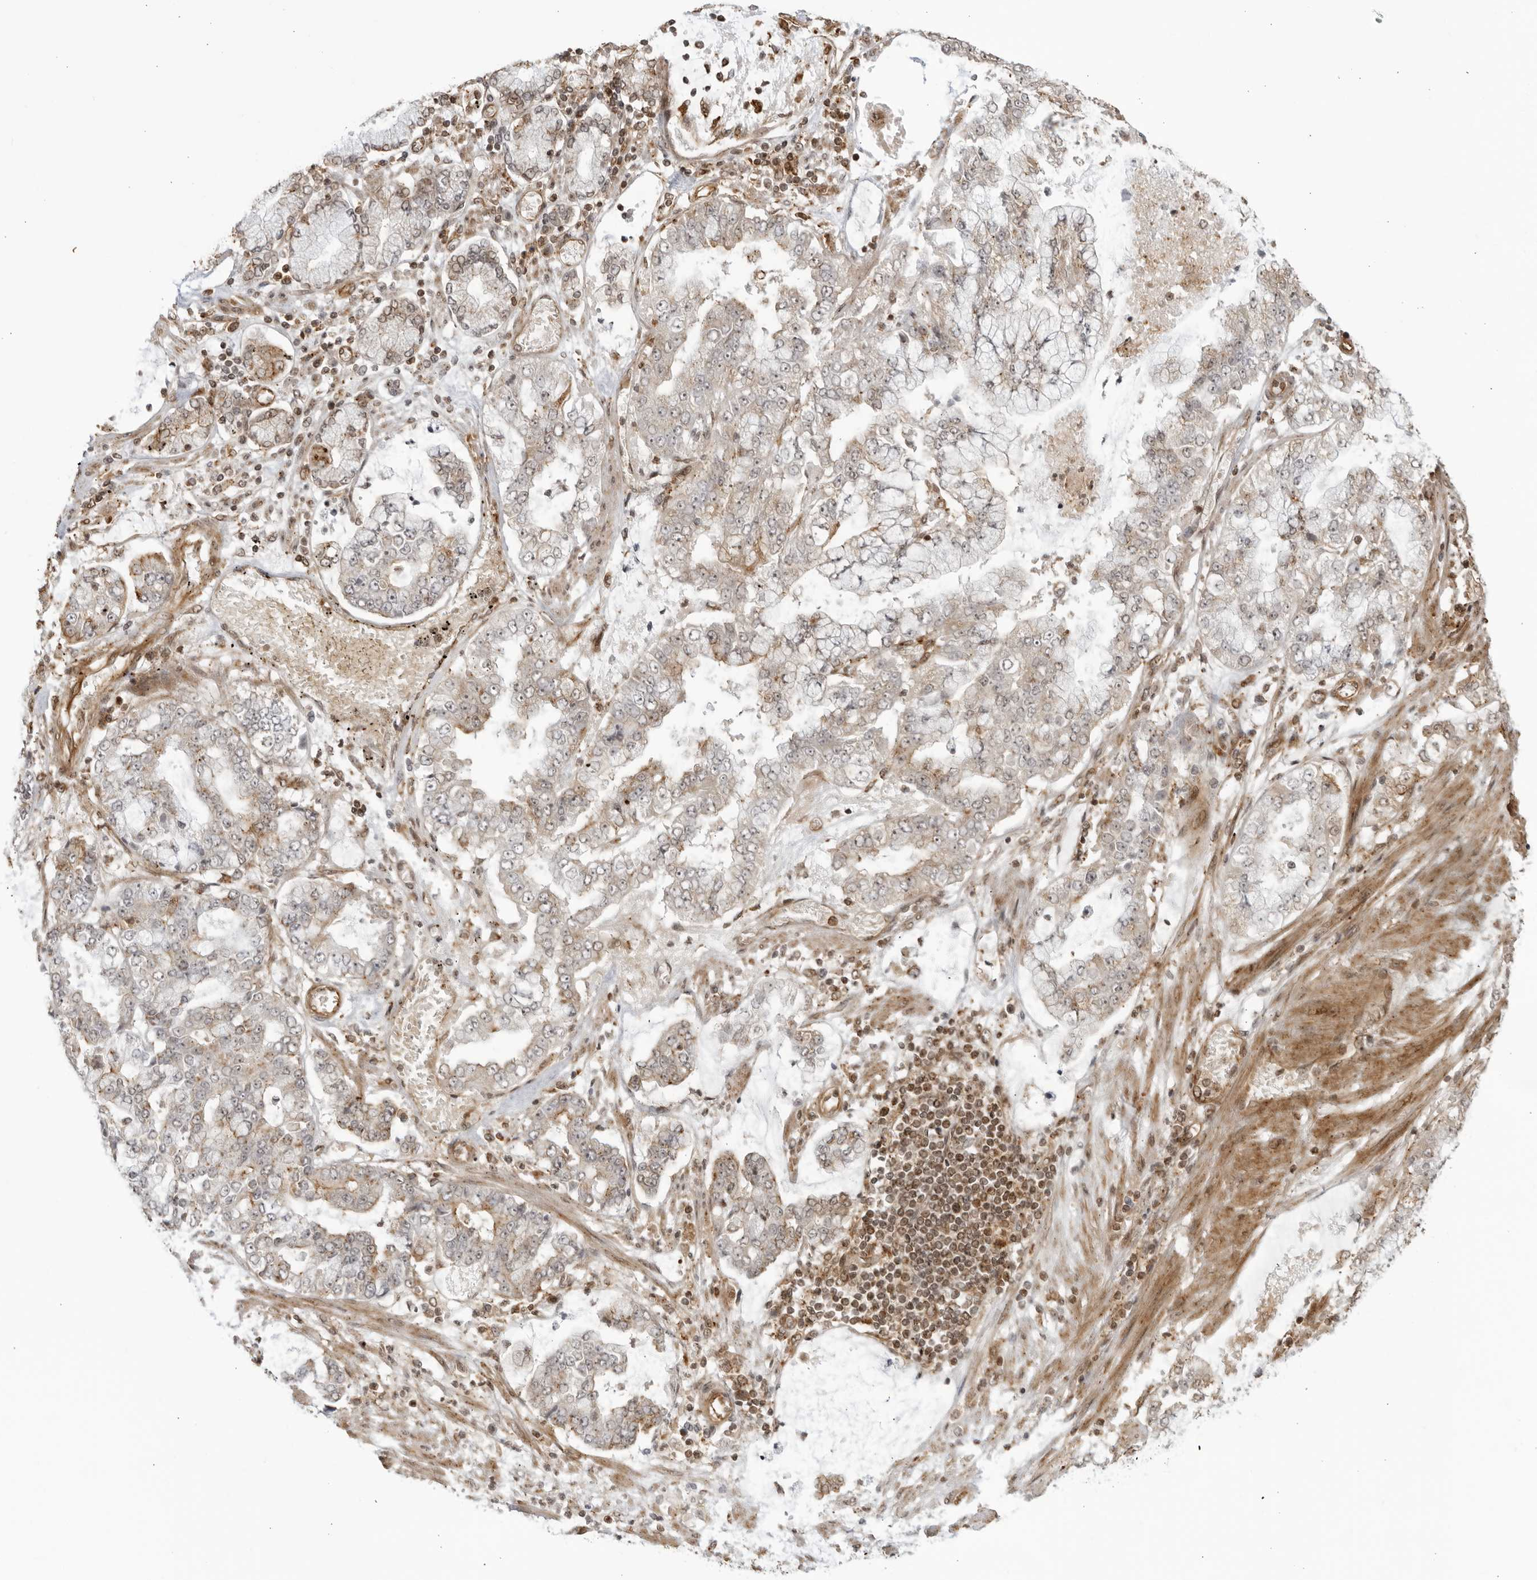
{"staining": {"intensity": "weak", "quantity": "<25%", "location": "cytoplasmic/membranous"}, "tissue": "stomach cancer", "cell_type": "Tumor cells", "image_type": "cancer", "snomed": [{"axis": "morphology", "description": "Adenocarcinoma, NOS"}, {"axis": "topography", "description": "Stomach"}], "caption": "Protein analysis of stomach cancer (adenocarcinoma) shows no significant expression in tumor cells.", "gene": "TCF21", "patient": {"sex": "male", "age": 76}}